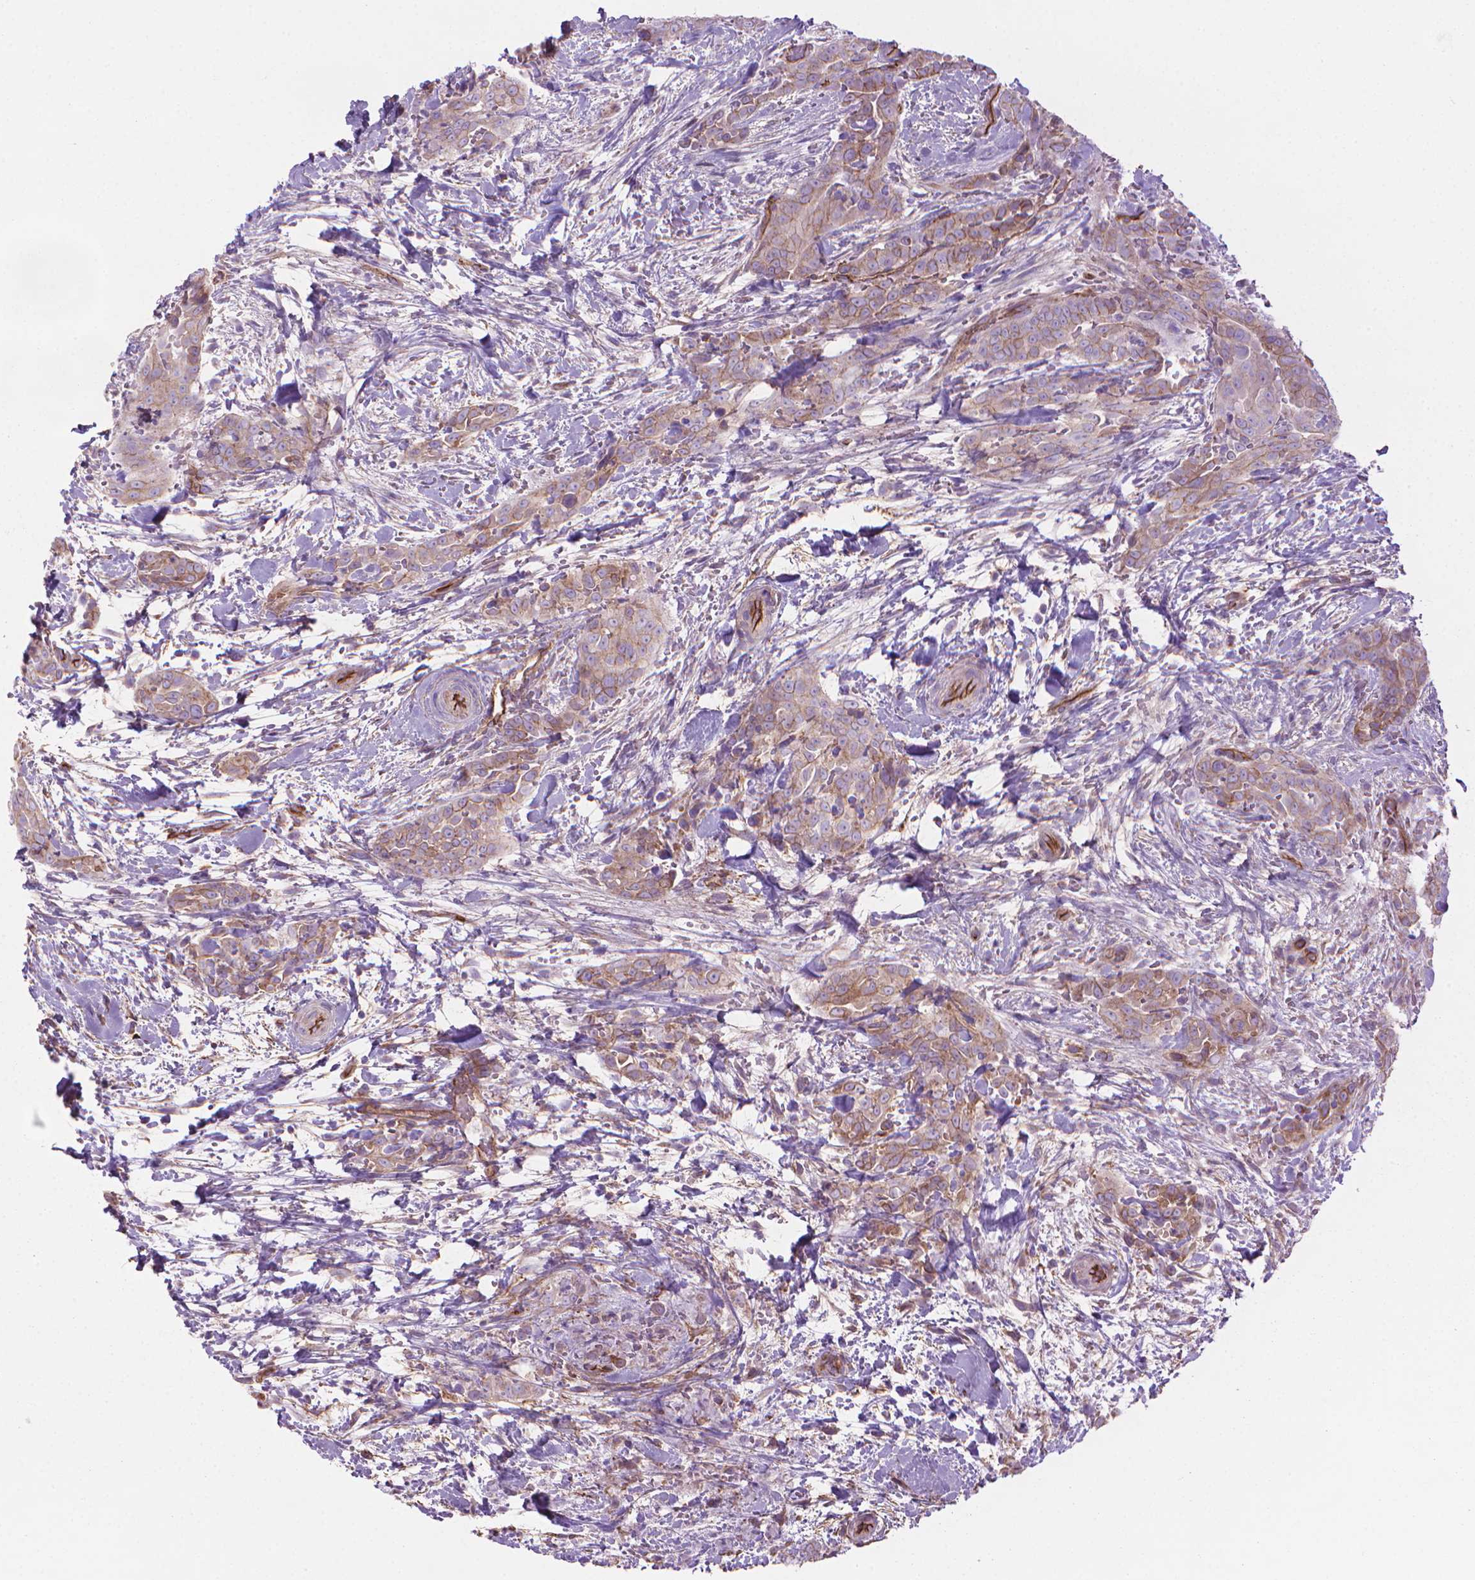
{"staining": {"intensity": "weak", "quantity": ">75%", "location": "cytoplasmic/membranous"}, "tissue": "thyroid cancer", "cell_type": "Tumor cells", "image_type": "cancer", "snomed": [{"axis": "morphology", "description": "Papillary adenocarcinoma, NOS"}, {"axis": "topography", "description": "Thyroid gland"}], "caption": "Brown immunohistochemical staining in human thyroid cancer (papillary adenocarcinoma) shows weak cytoplasmic/membranous expression in approximately >75% of tumor cells.", "gene": "TENT5A", "patient": {"sex": "male", "age": 61}}